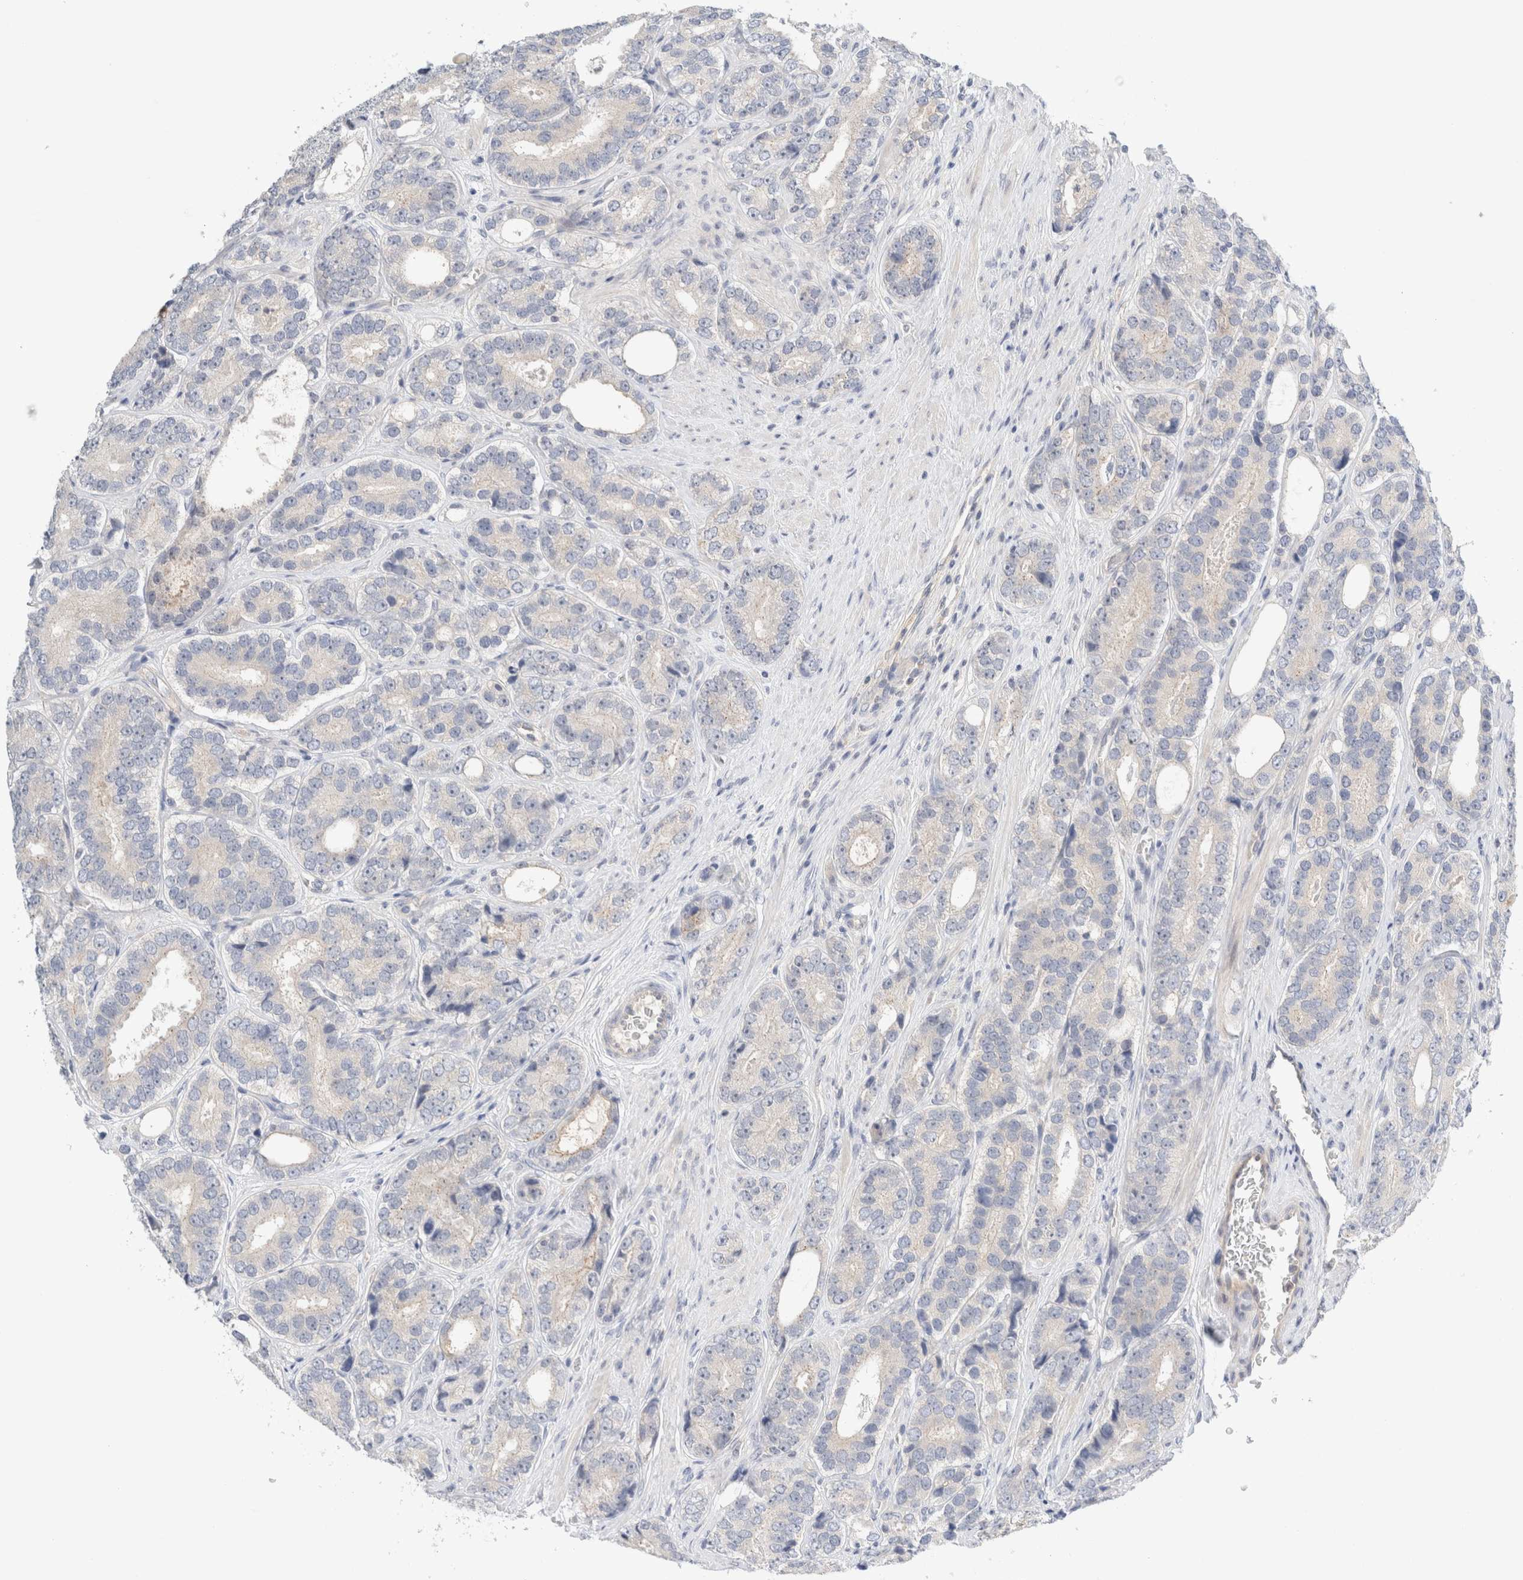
{"staining": {"intensity": "negative", "quantity": "none", "location": "none"}, "tissue": "prostate cancer", "cell_type": "Tumor cells", "image_type": "cancer", "snomed": [{"axis": "morphology", "description": "Adenocarcinoma, High grade"}, {"axis": "topography", "description": "Prostate"}], "caption": "Immunohistochemistry photomicrograph of neoplastic tissue: prostate cancer (high-grade adenocarcinoma) stained with DAB demonstrates no significant protein expression in tumor cells. (Stains: DAB (3,3'-diaminobenzidine) immunohistochemistry with hematoxylin counter stain, Microscopy: brightfield microscopy at high magnification).", "gene": "SDR16C5", "patient": {"sex": "male", "age": 56}}